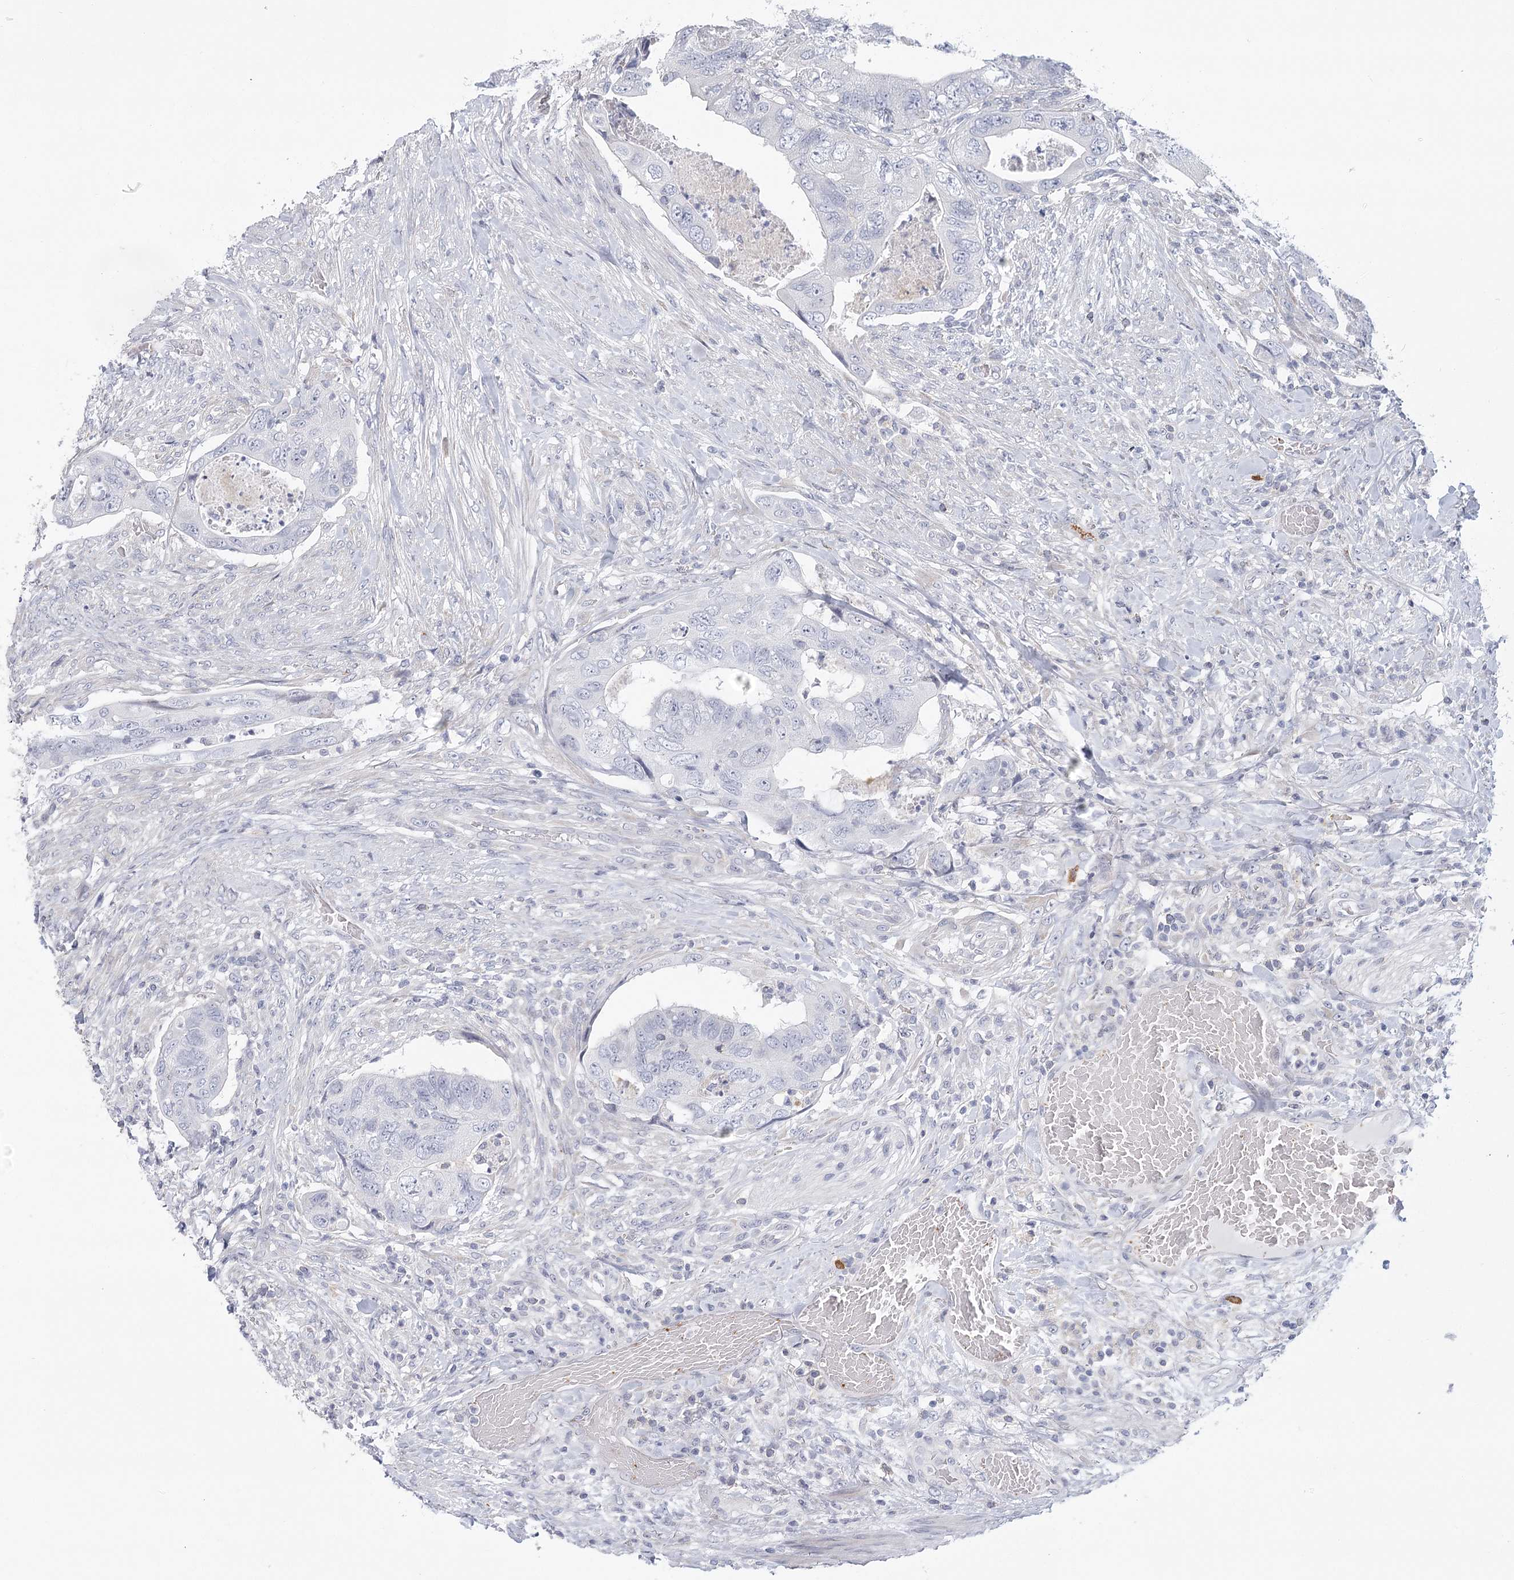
{"staining": {"intensity": "negative", "quantity": "none", "location": "none"}, "tissue": "colorectal cancer", "cell_type": "Tumor cells", "image_type": "cancer", "snomed": [{"axis": "morphology", "description": "Adenocarcinoma, NOS"}, {"axis": "topography", "description": "Rectum"}], "caption": "Image shows no protein staining in tumor cells of colorectal cancer tissue.", "gene": "FAM76B", "patient": {"sex": "male", "age": 63}}